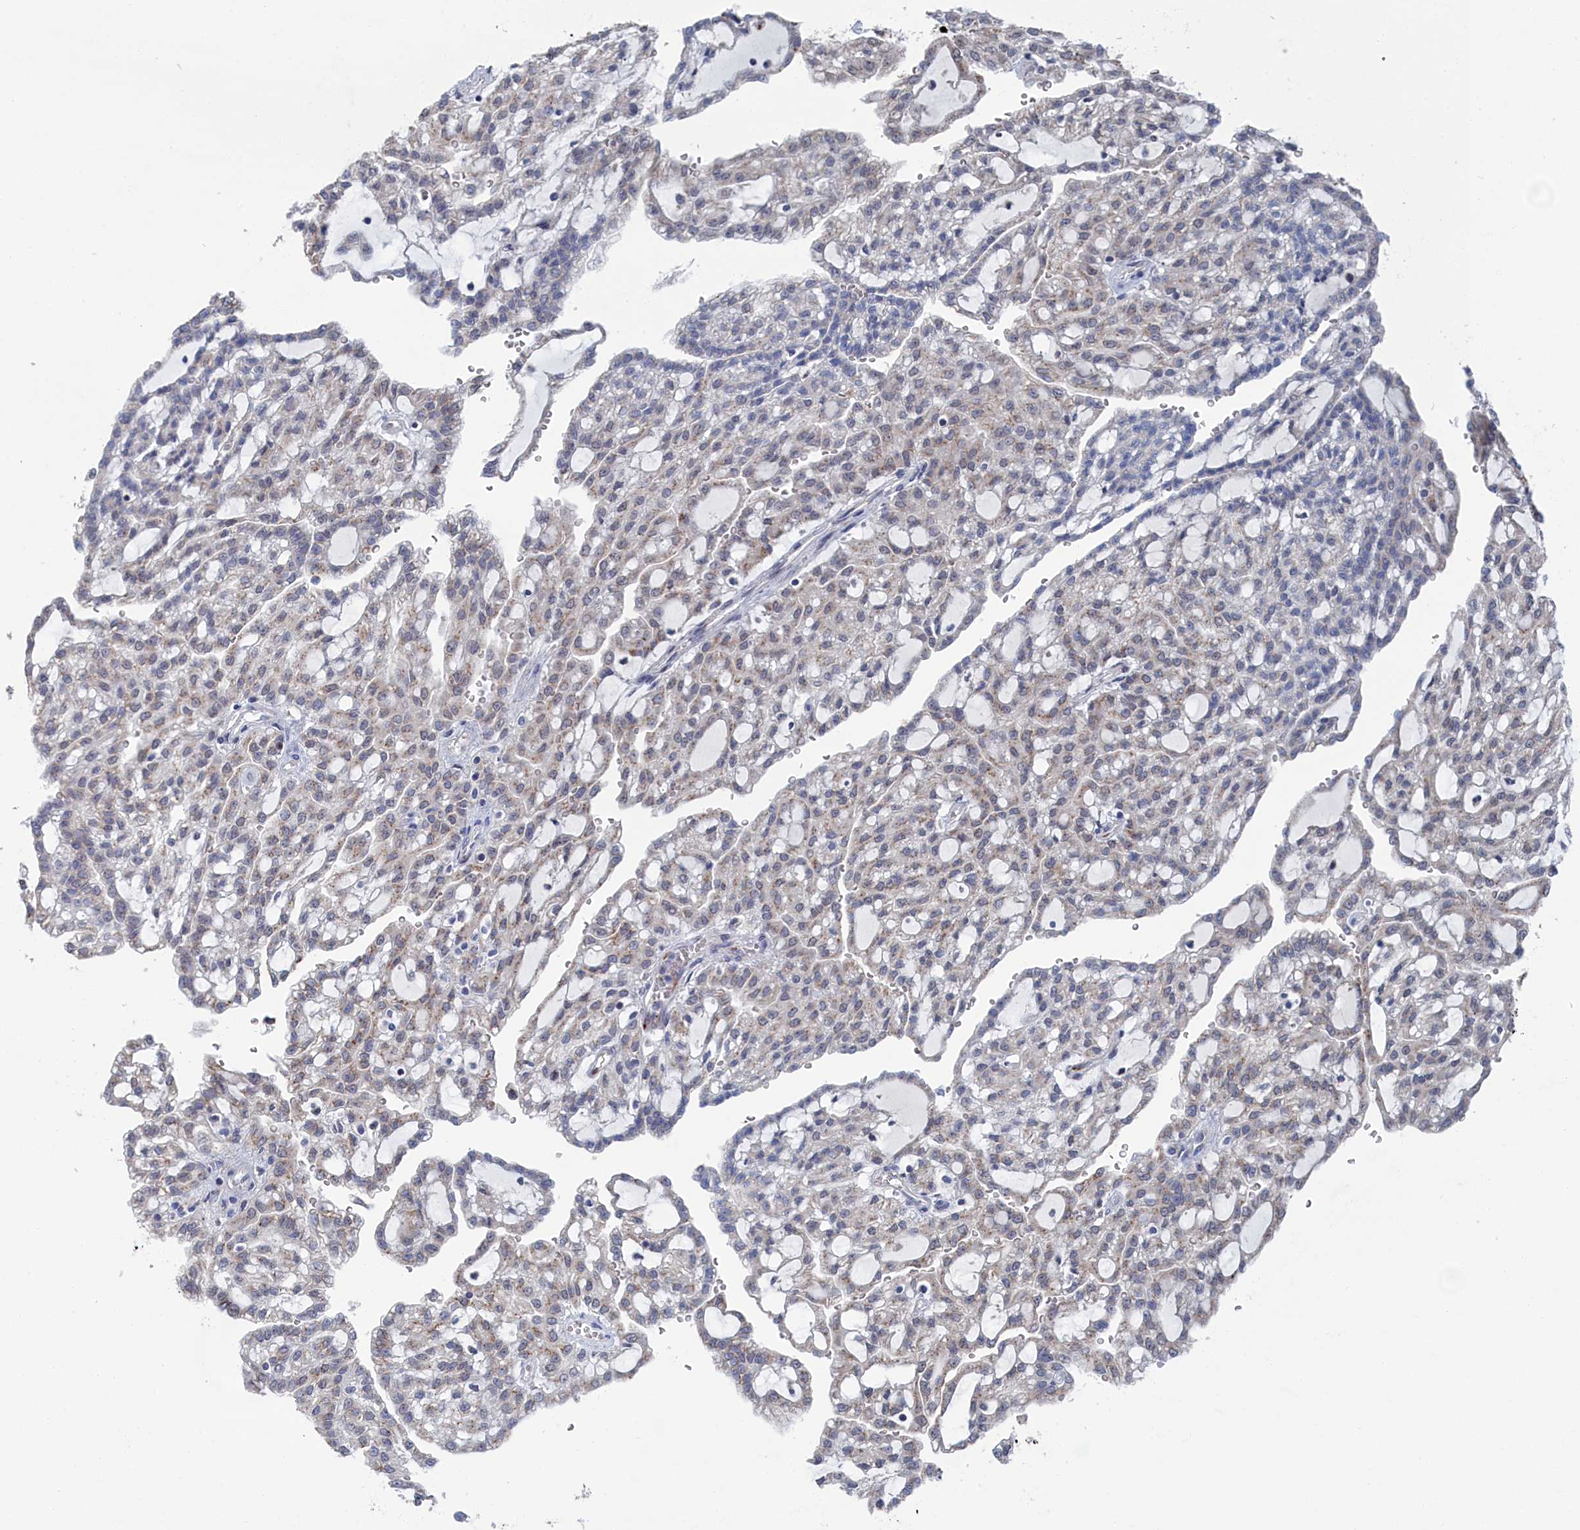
{"staining": {"intensity": "moderate", "quantity": "<25%", "location": "cytoplasmic/membranous"}, "tissue": "renal cancer", "cell_type": "Tumor cells", "image_type": "cancer", "snomed": [{"axis": "morphology", "description": "Adenocarcinoma, NOS"}, {"axis": "topography", "description": "Kidney"}], "caption": "This histopathology image shows renal adenocarcinoma stained with IHC to label a protein in brown. The cytoplasmic/membranous of tumor cells show moderate positivity for the protein. Nuclei are counter-stained blue.", "gene": "IRX1", "patient": {"sex": "male", "age": 63}}